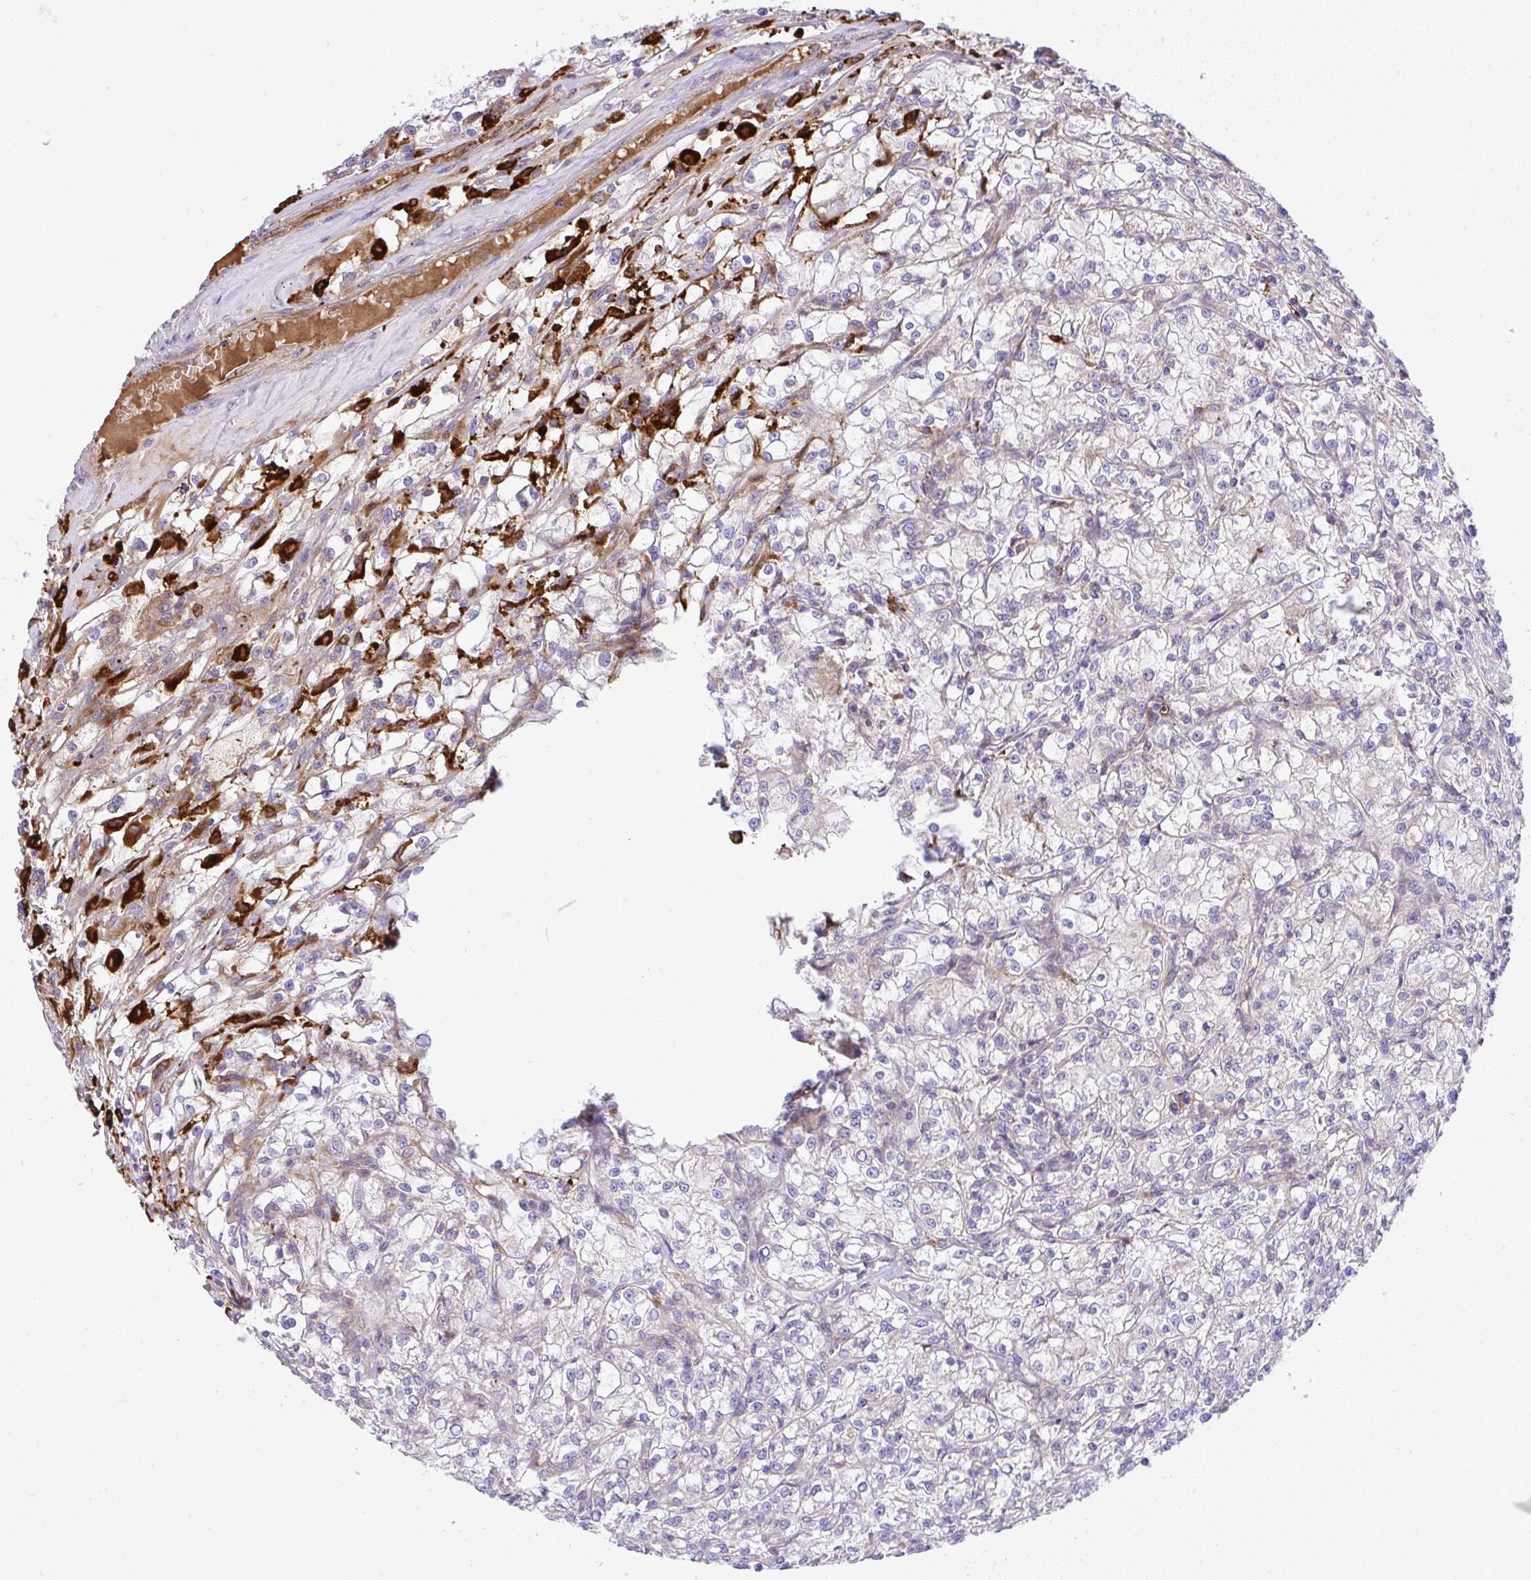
{"staining": {"intensity": "negative", "quantity": "none", "location": "none"}, "tissue": "renal cancer", "cell_type": "Tumor cells", "image_type": "cancer", "snomed": [{"axis": "morphology", "description": "Adenocarcinoma, NOS"}, {"axis": "topography", "description": "Kidney"}], "caption": "Renal adenocarcinoma stained for a protein using immunohistochemistry reveals no expression tumor cells.", "gene": "GRID2", "patient": {"sex": "female", "age": 59}}